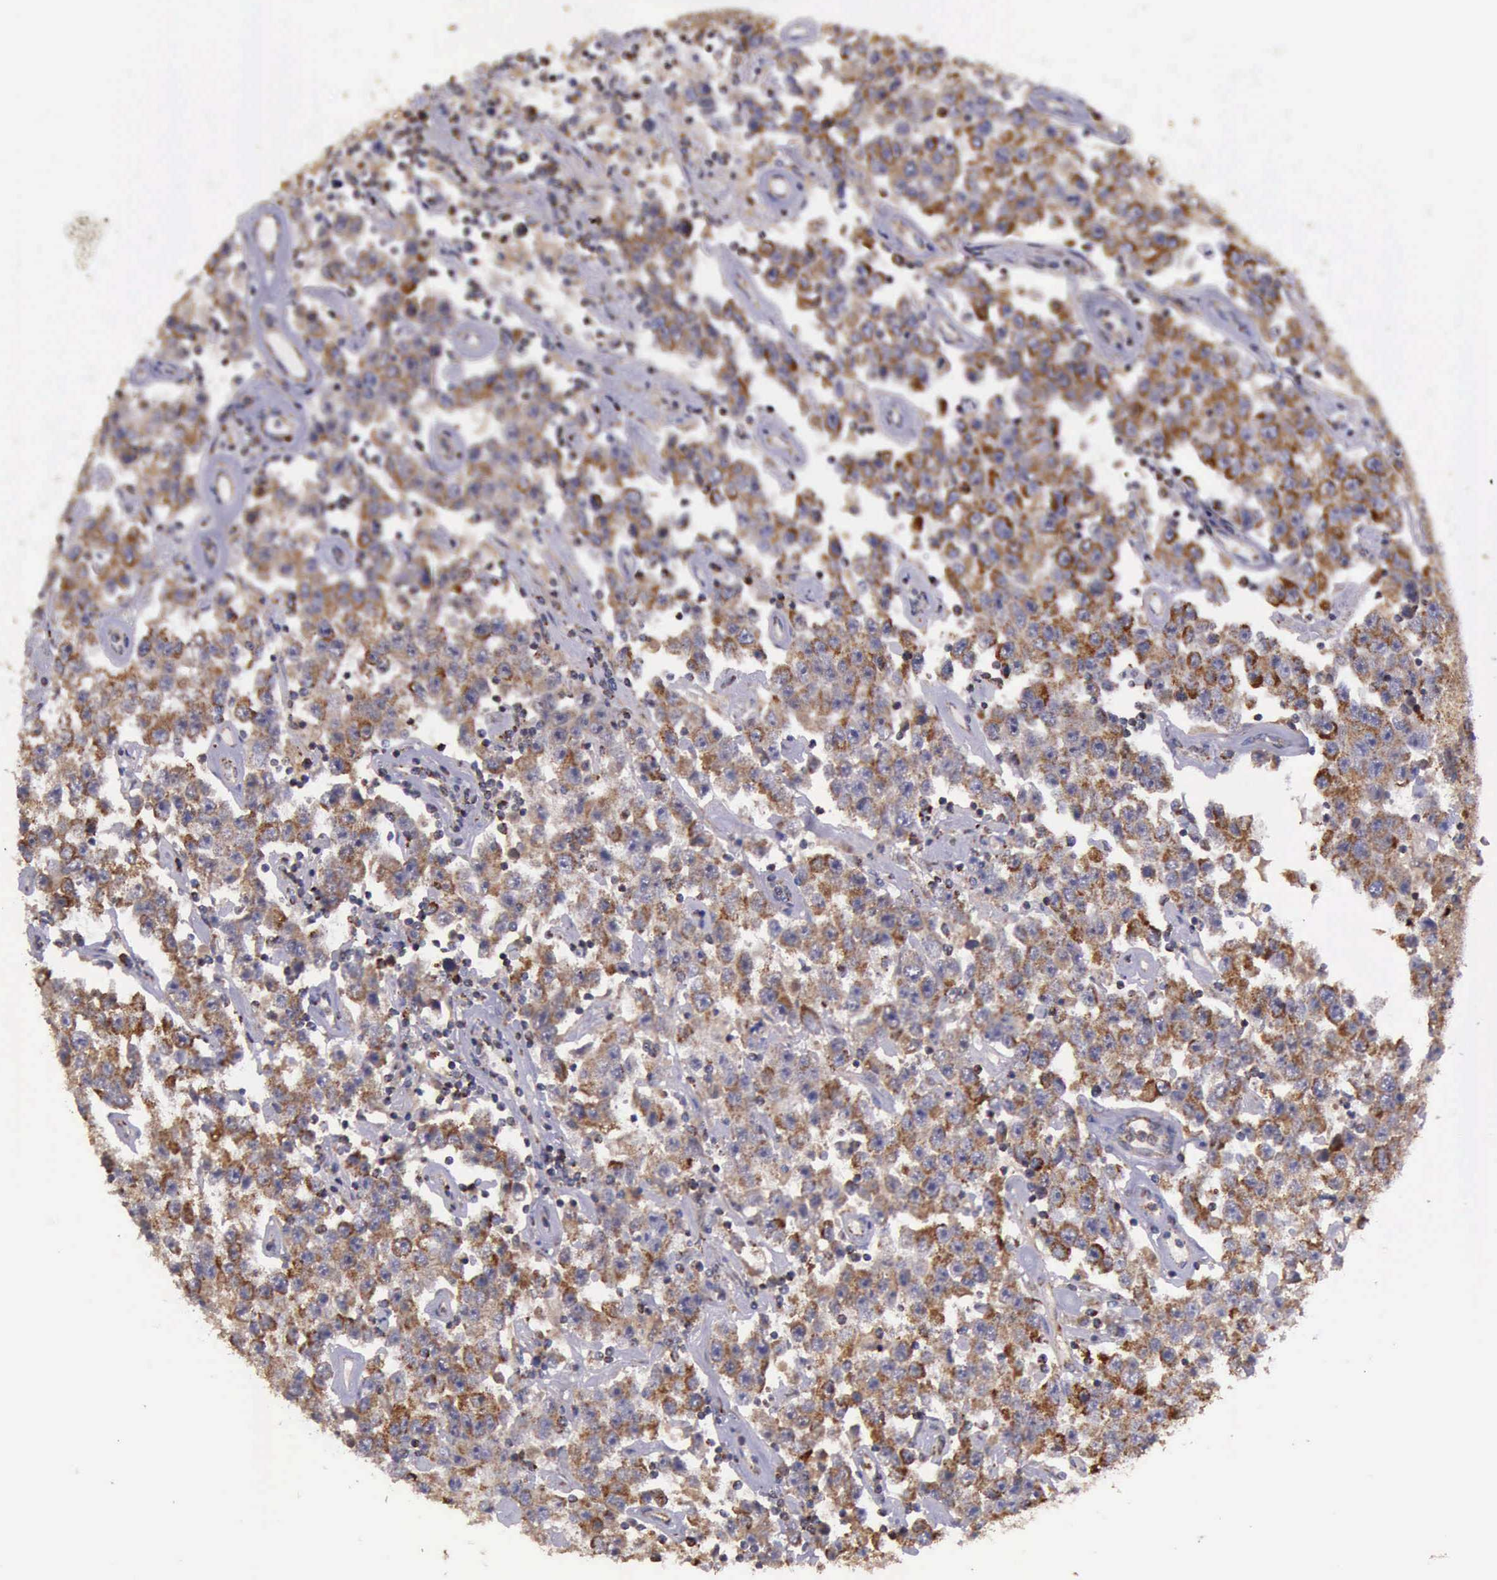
{"staining": {"intensity": "moderate", "quantity": ">75%", "location": "cytoplasmic/membranous"}, "tissue": "testis cancer", "cell_type": "Tumor cells", "image_type": "cancer", "snomed": [{"axis": "morphology", "description": "Seminoma, NOS"}, {"axis": "topography", "description": "Testis"}], "caption": "The histopathology image shows staining of testis cancer (seminoma), revealing moderate cytoplasmic/membranous protein staining (brown color) within tumor cells. Ihc stains the protein of interest in brown and the nuclei are stained blue.", "gene": "TXN2", "patient": {"sex": "male", "age": 52}}